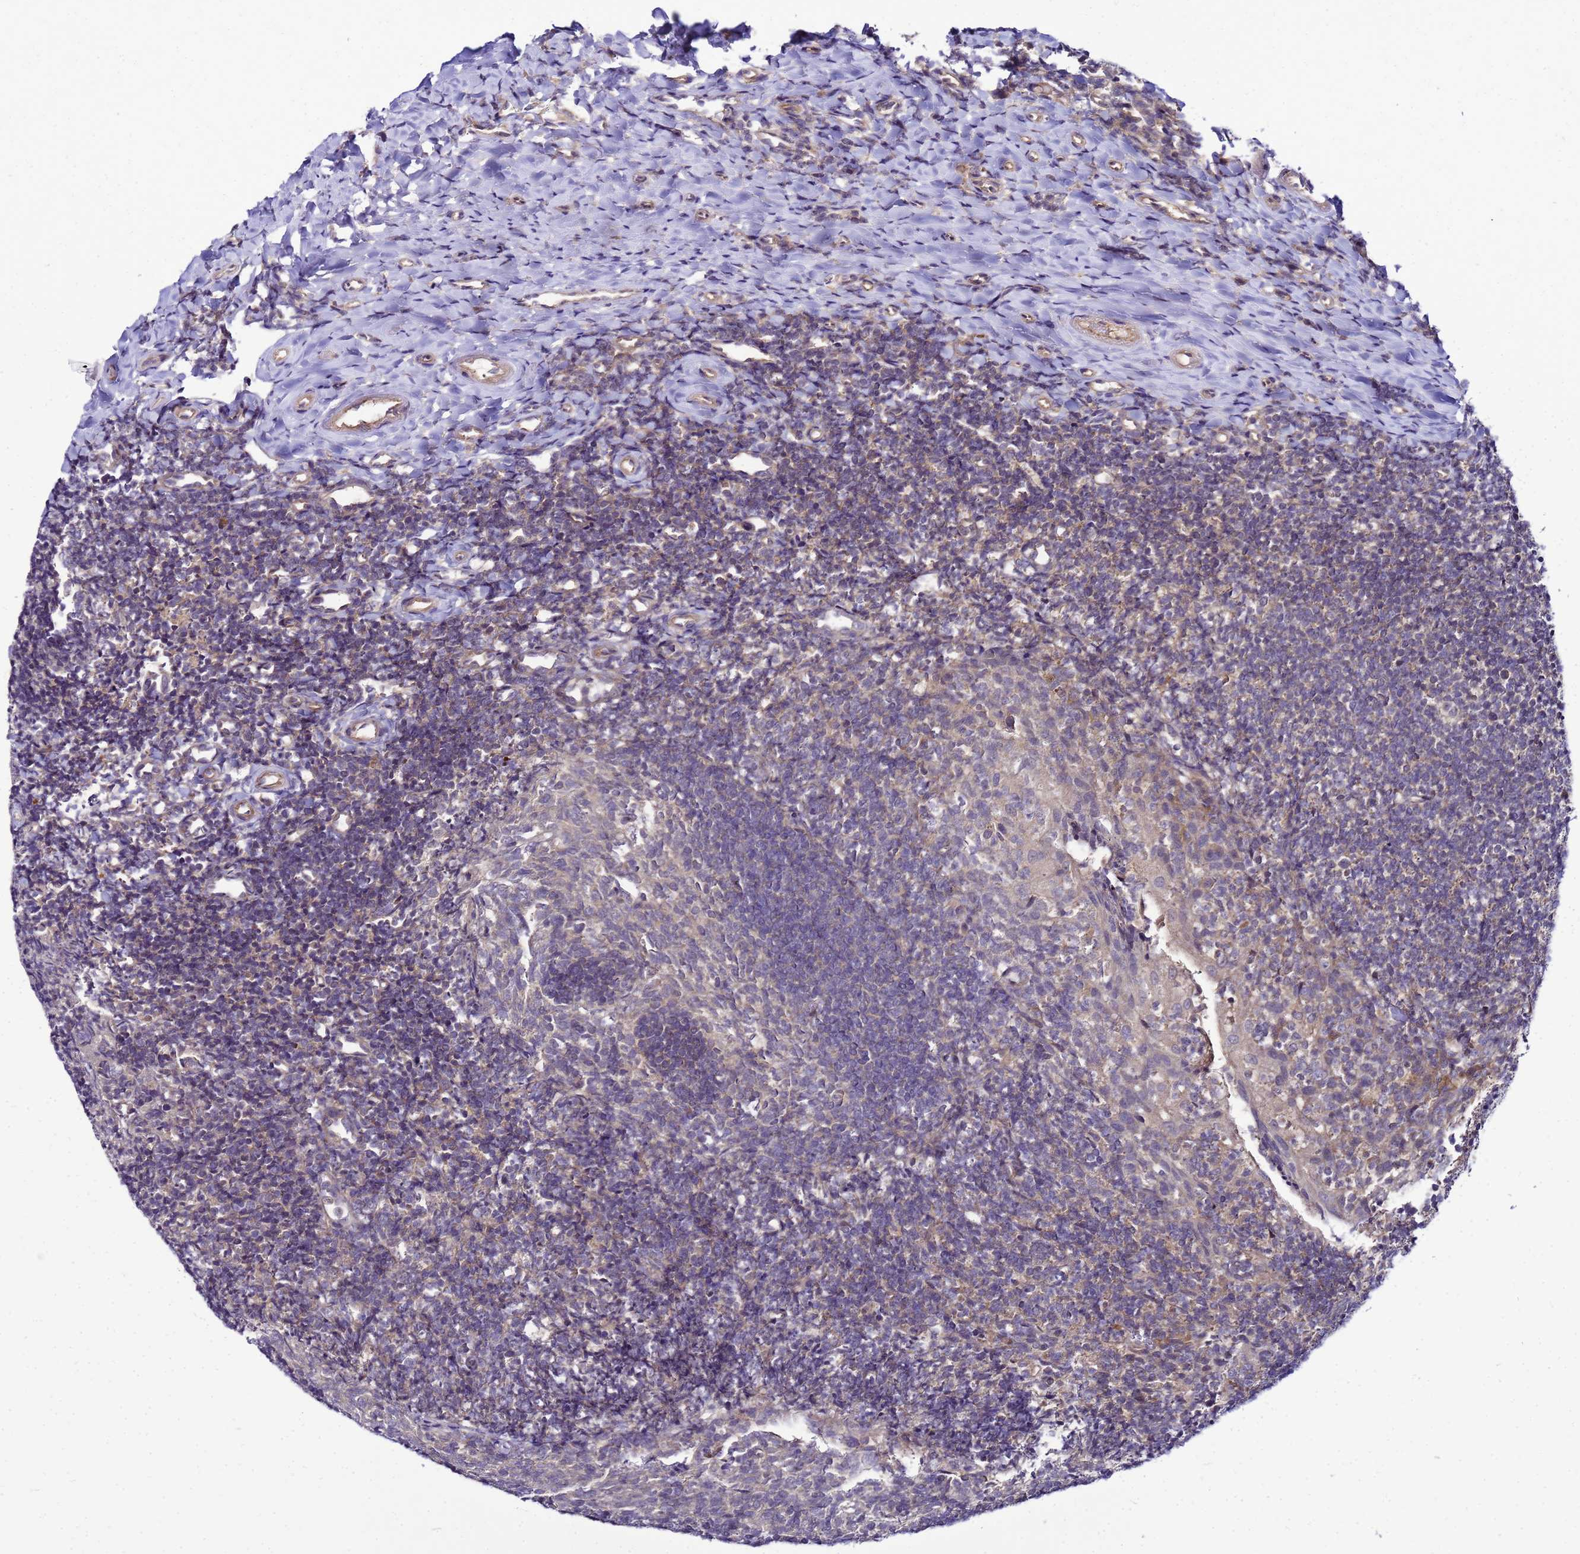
{"staining": {"intensity": "negative", "quantity": "none", "location": "none"}, "tissue": "tonsil", "cell_type": "Germinal center cells", "image_type": "normal", "snomed": [{"axis": "morphology", "description": "Normal tissue, NOS"}, {"axis": "topography", "description": "Tonsil"}], "caption": "The IHC micrograph has no significant expression in germinal center cells of tonsil.", "gene": "SAT1", "patient": {"sex": "female", "age": 10}}